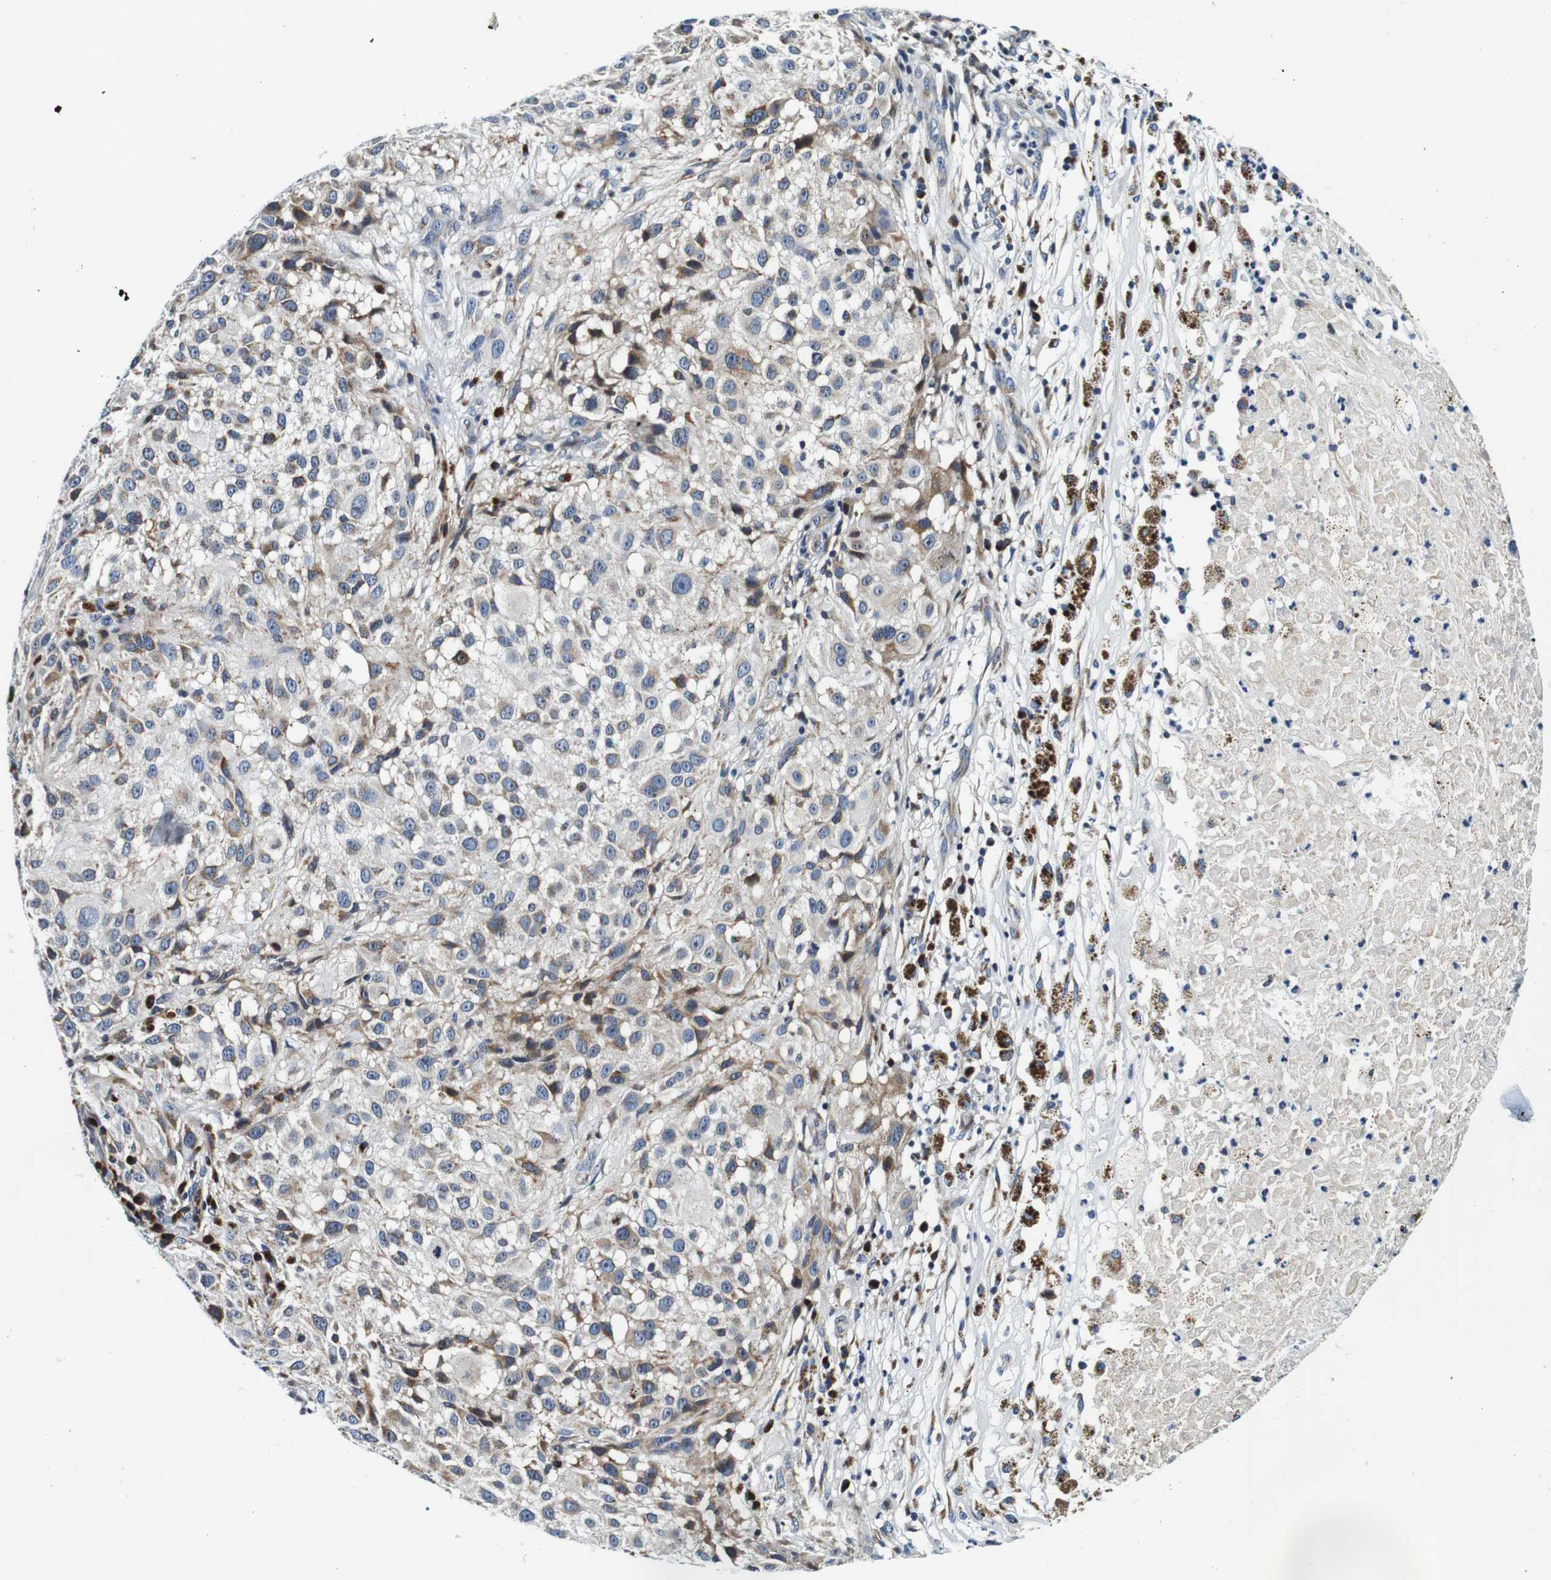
{"staining": {"intensity": "moderate", "quantity": "<25%", "location": "cytoplasmic/membranous"}, "tissue": "melanoma", "cell_type": "Tumor cells", "image_type": "cancer", "snomed": [{"axis": "morphology", "description": "Necrosis, NOS"}, {"axis": "morphology", "description": "Malignant melanoma, NOS"}, {"axis": "topography", "description": "Skin"}], "caption": "This is an image of immunohistochemistry staining of malignant melanoma, which shows moderate positivity in the cytoplasmic/membranous of tumor cells.", "gene": "FAR2", "patient": {"sex": "female", "age": 87}}